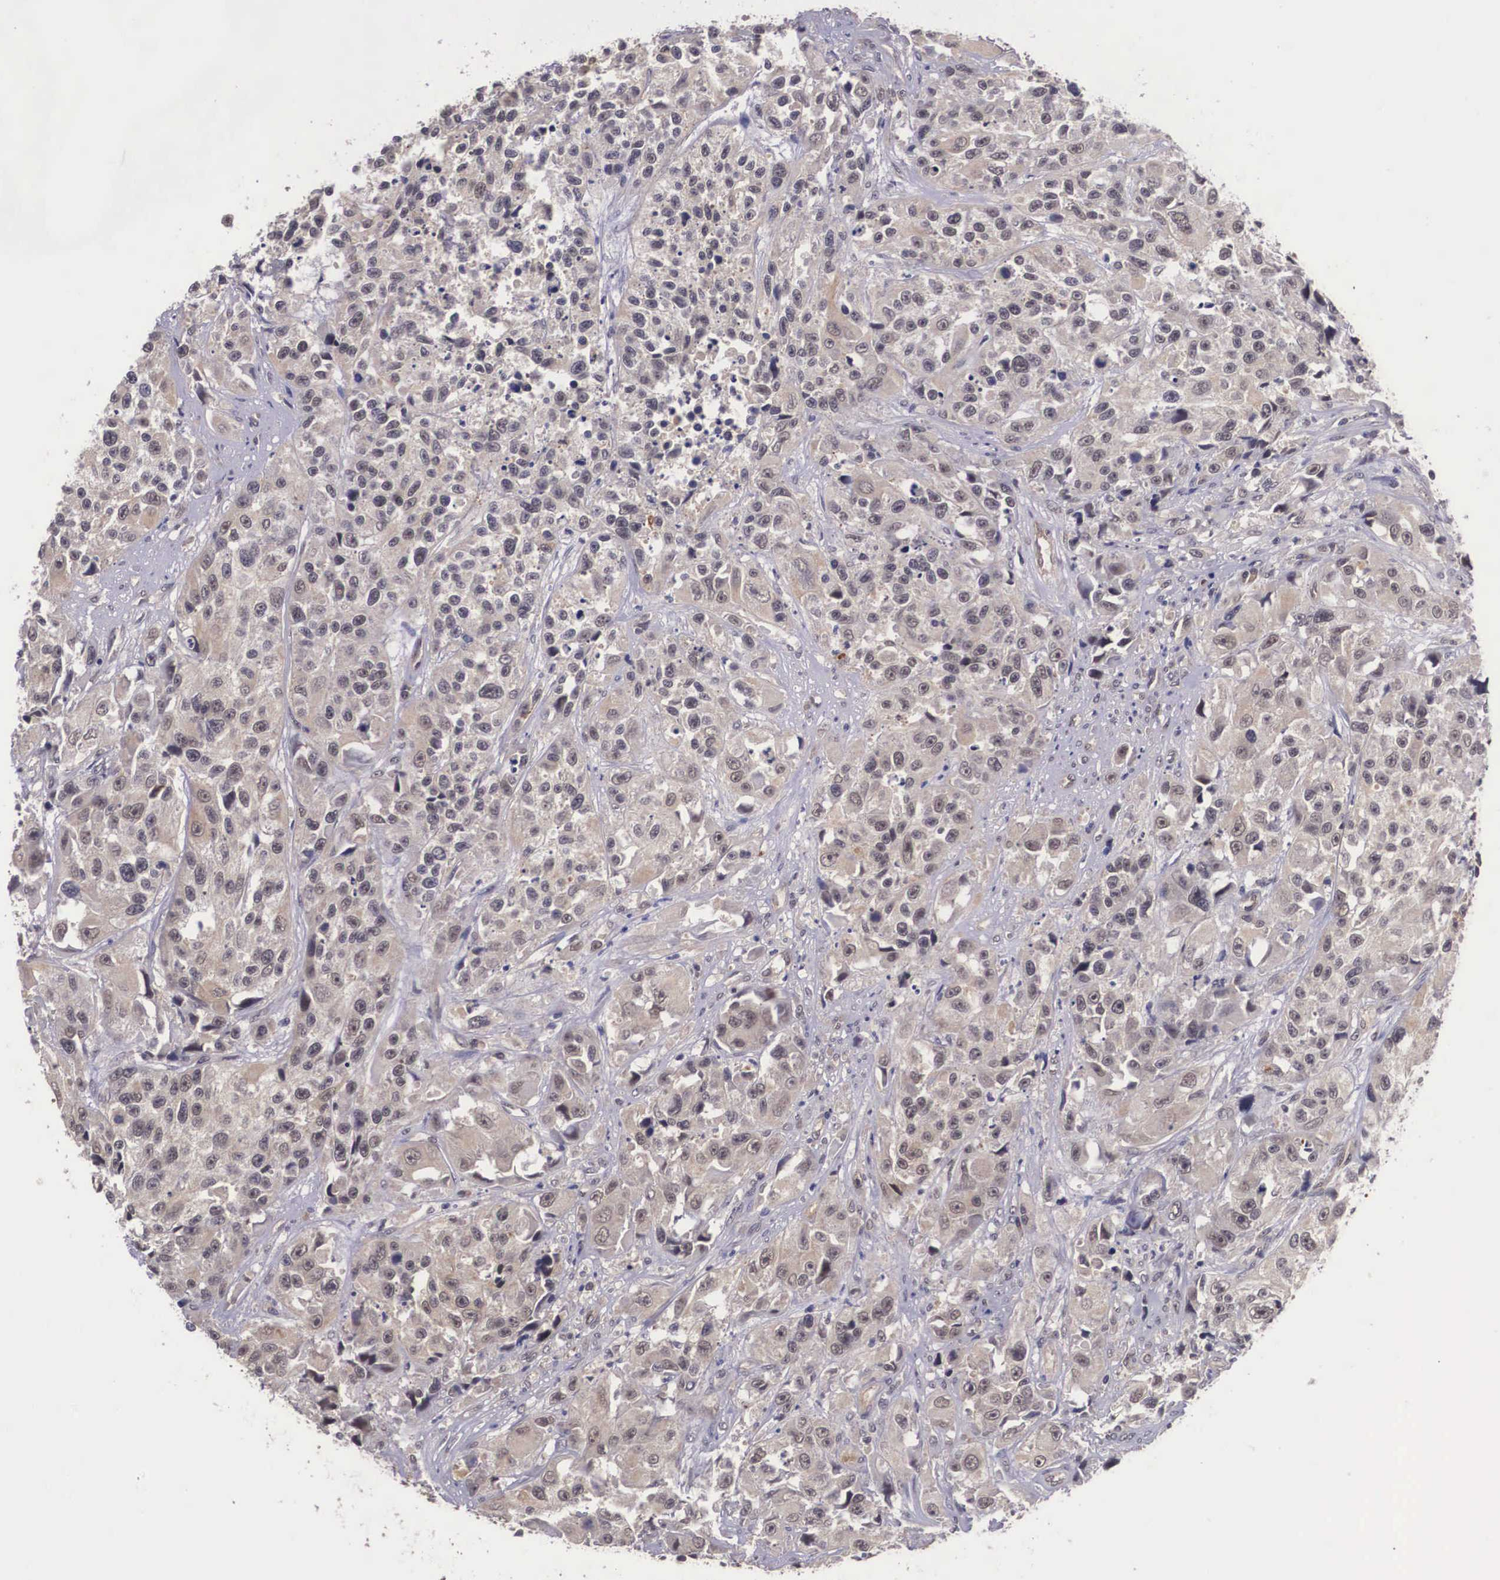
{"staining": {"intensity": "weak", "quantity": ">75%", "location": "cytoplasmic/membranous"}, "tissue": "urothelial cancer", "cell_type": "Tumor cells", "image_type": "cancer", "snomed": [{"axis": "morphology", "description": "Urothelial carcinoma, High grade"}, {"axis": "topography", "description": "Urinary bladder"}], "caption": "This histopathology image demonstrates immunohistochemistry (IHC) staining of human urothelial cancer, with low weak cytoplasmic/membranous staining in about >75% of tumor cells.", "gene": "VASH1", "patient": {"sex": "female", "age": 81}}